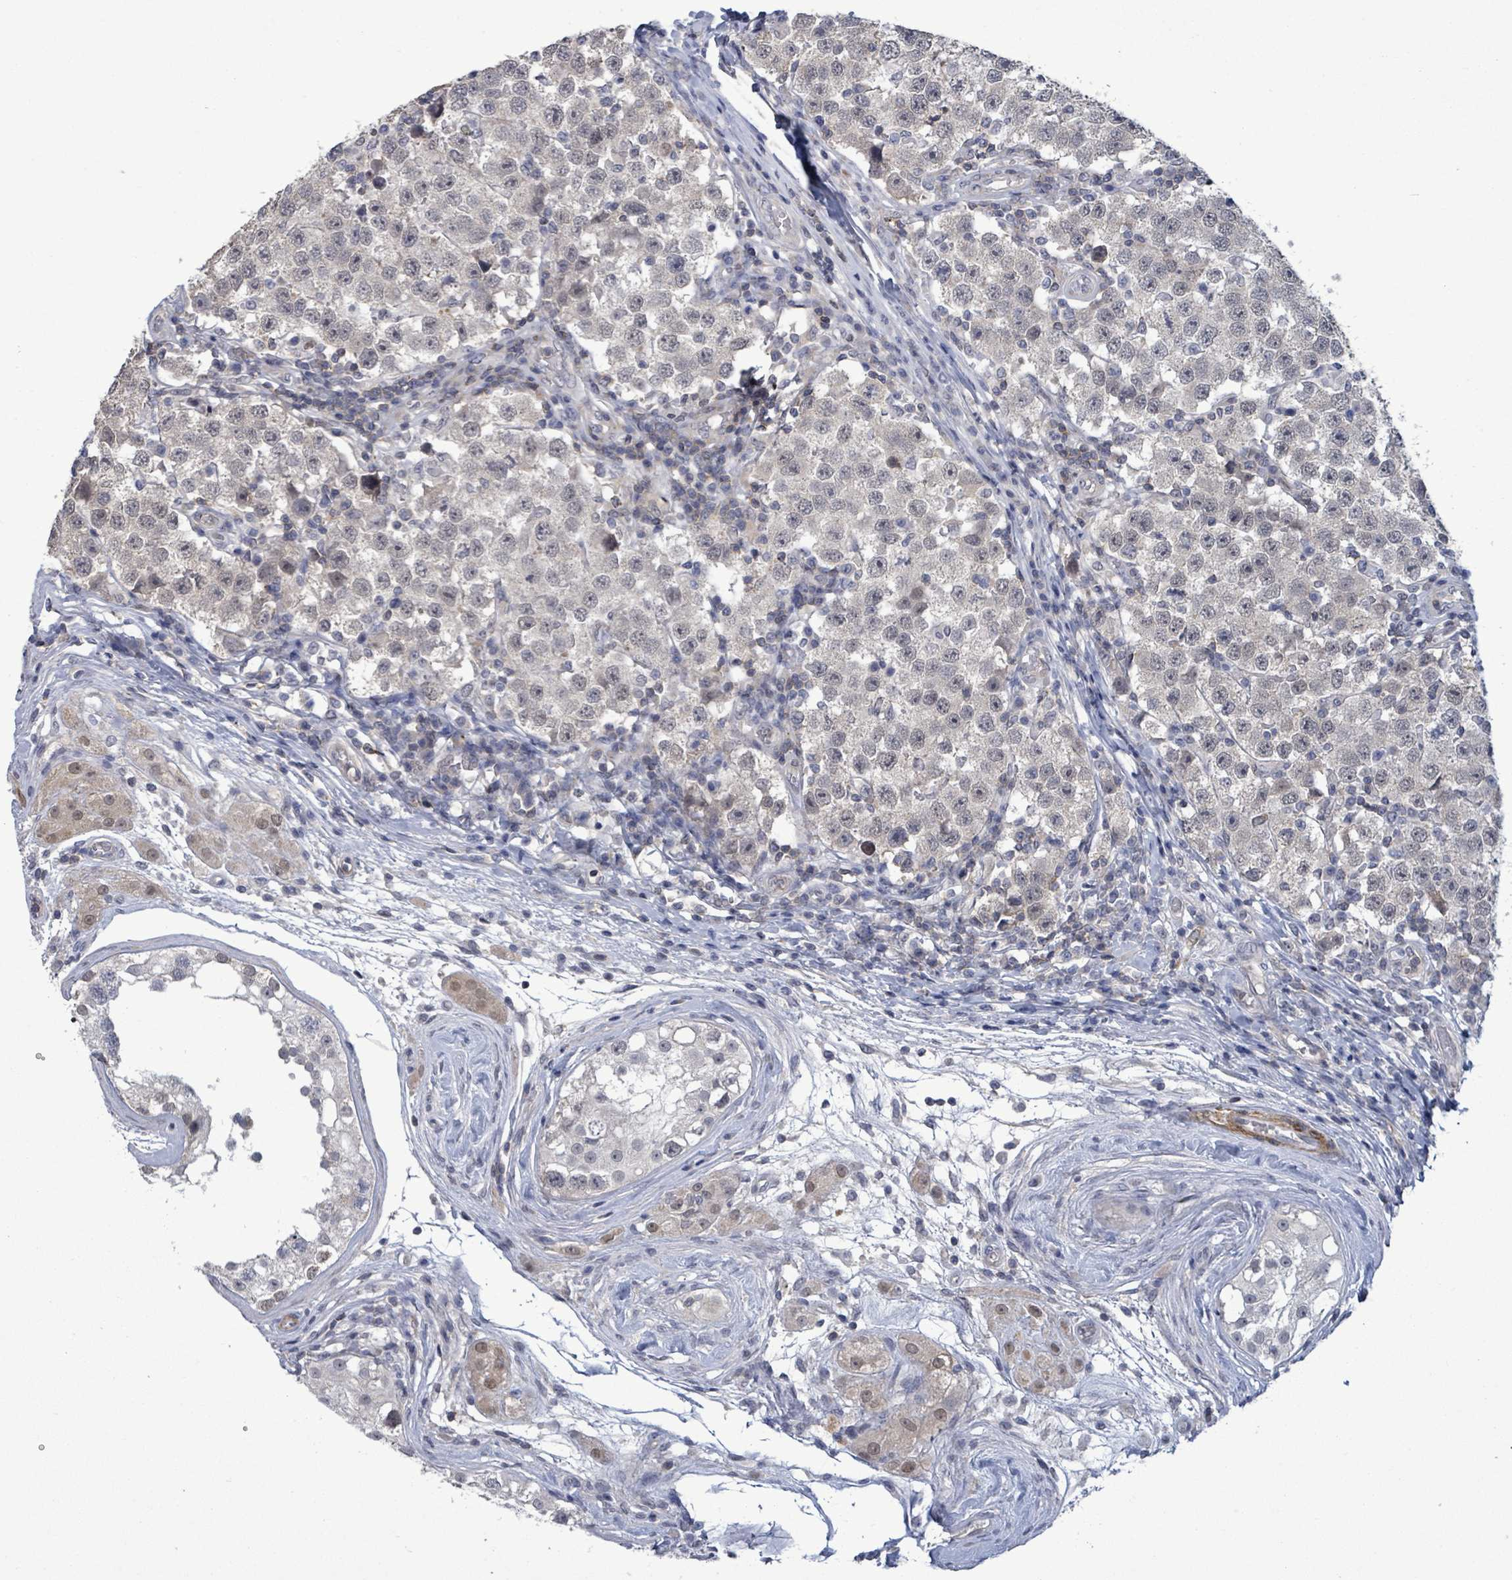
{"staining": {"intensity": "negative", "quantity": "none", "location": "none"}, "tissue": "testis cancer", "cell_type": "Tumor cells", "image_type": "cancer", "snomed": [{"axis": "morphology", "description": "Seminoma, NOS"}, {"axis": "topography", "description": "Testis"}], "caption": "A histopathology image of human testis cancer is negative for staining in tumor cells.", "gene": "AMMECR1", "patient": {"sex": "male", "age": 34}}